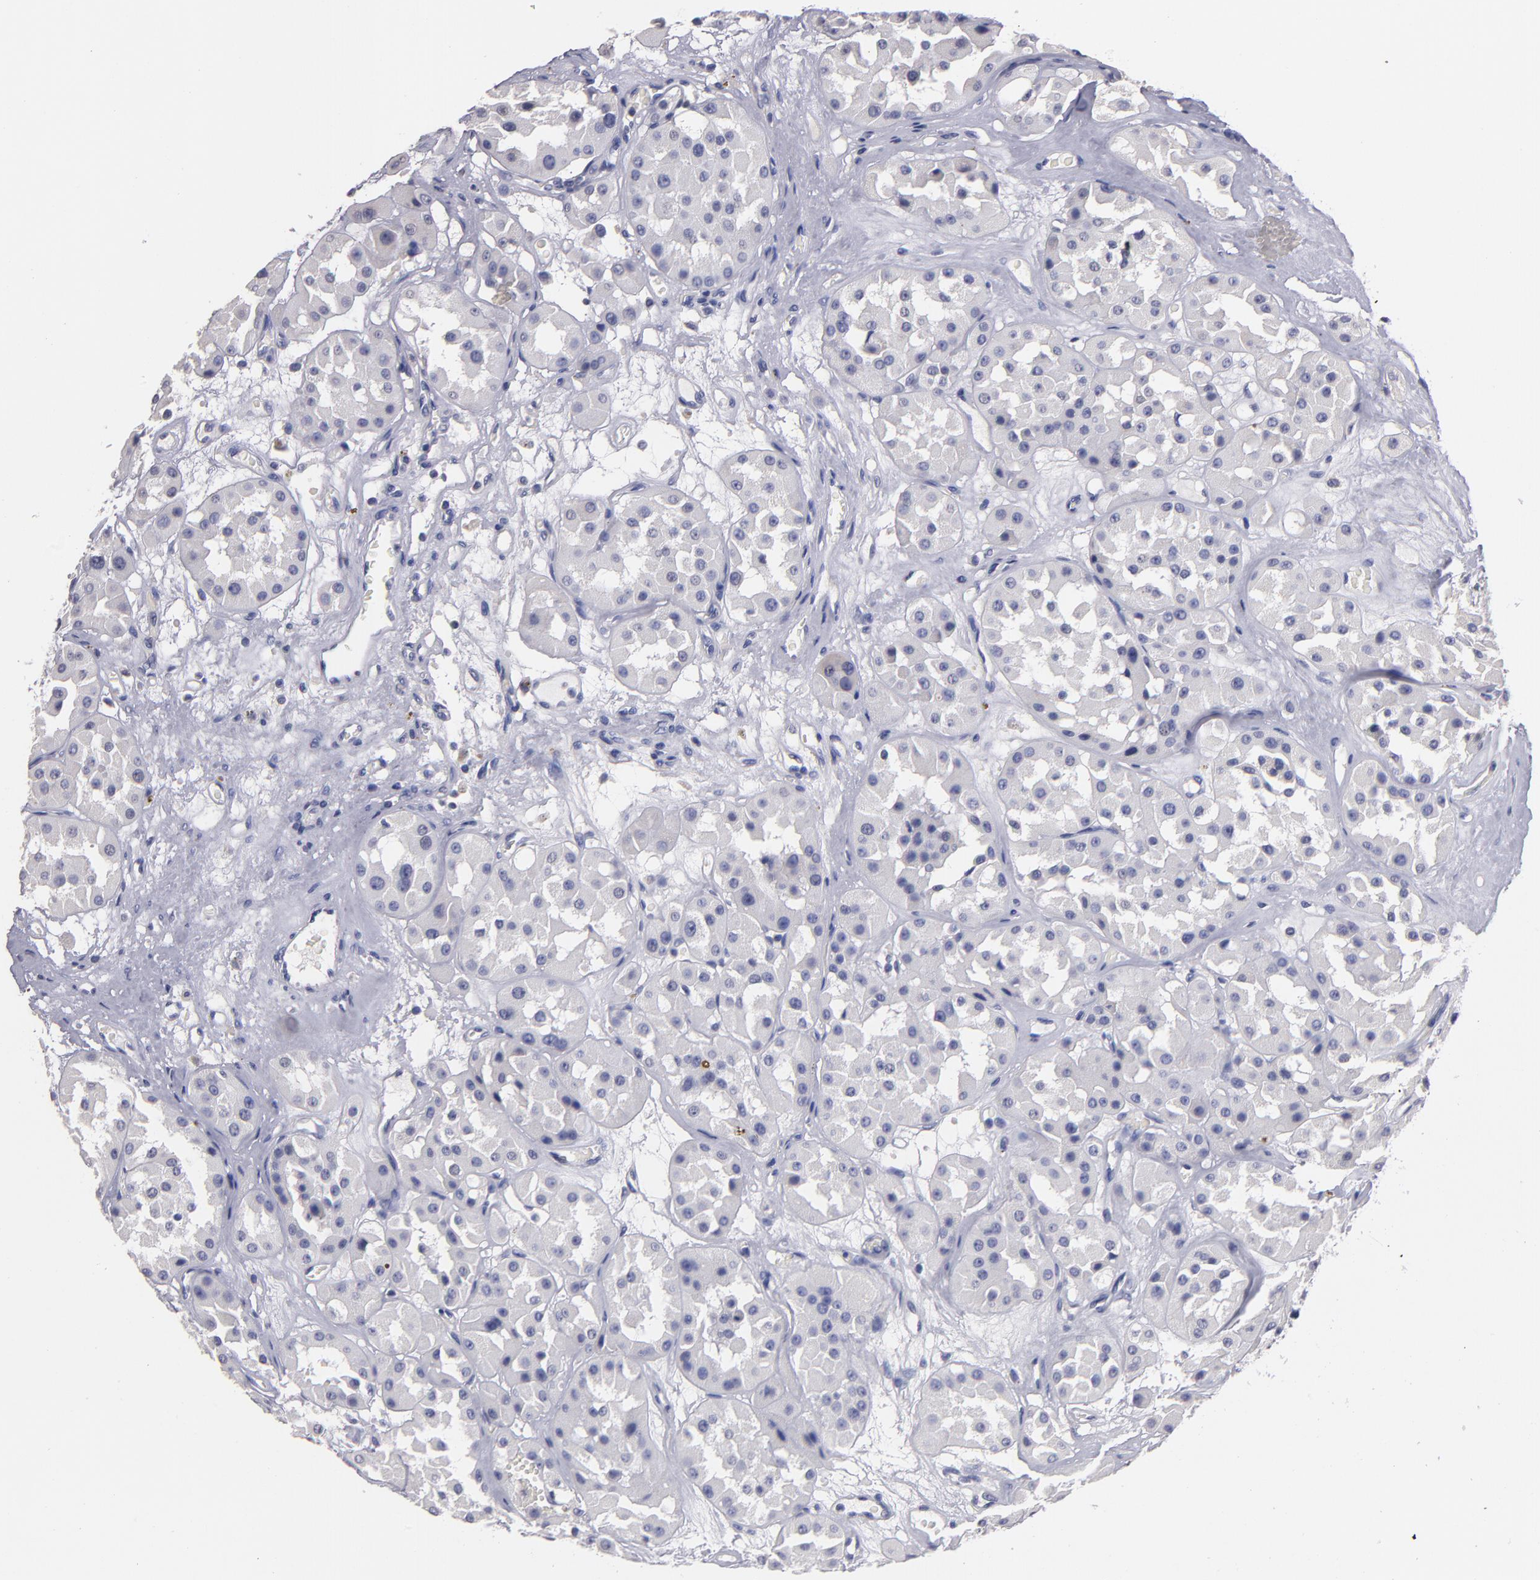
{"staining": {"intensity": "negative", "quantity": "none", "location": "none"}, "tissue": "renal cancer", "cell_type": "Tumor cells", "image_type": "cancer", "snomed": [{"axis": "morphology", "description": "Adenocarcinoma, uncertain malignant potential"}, {"axis": "topography", "description": "Kidney"}], "caption": "Tumor cells show no significant protein positivity in adenocarcinoma,  uncertain malignant potential (renal). (DAB immunohistochemistry (IHC) visualized using brightfield microscopy, high magnification).", "gene": "SOX10", "patient": {"sex": "male", "age": 63}}